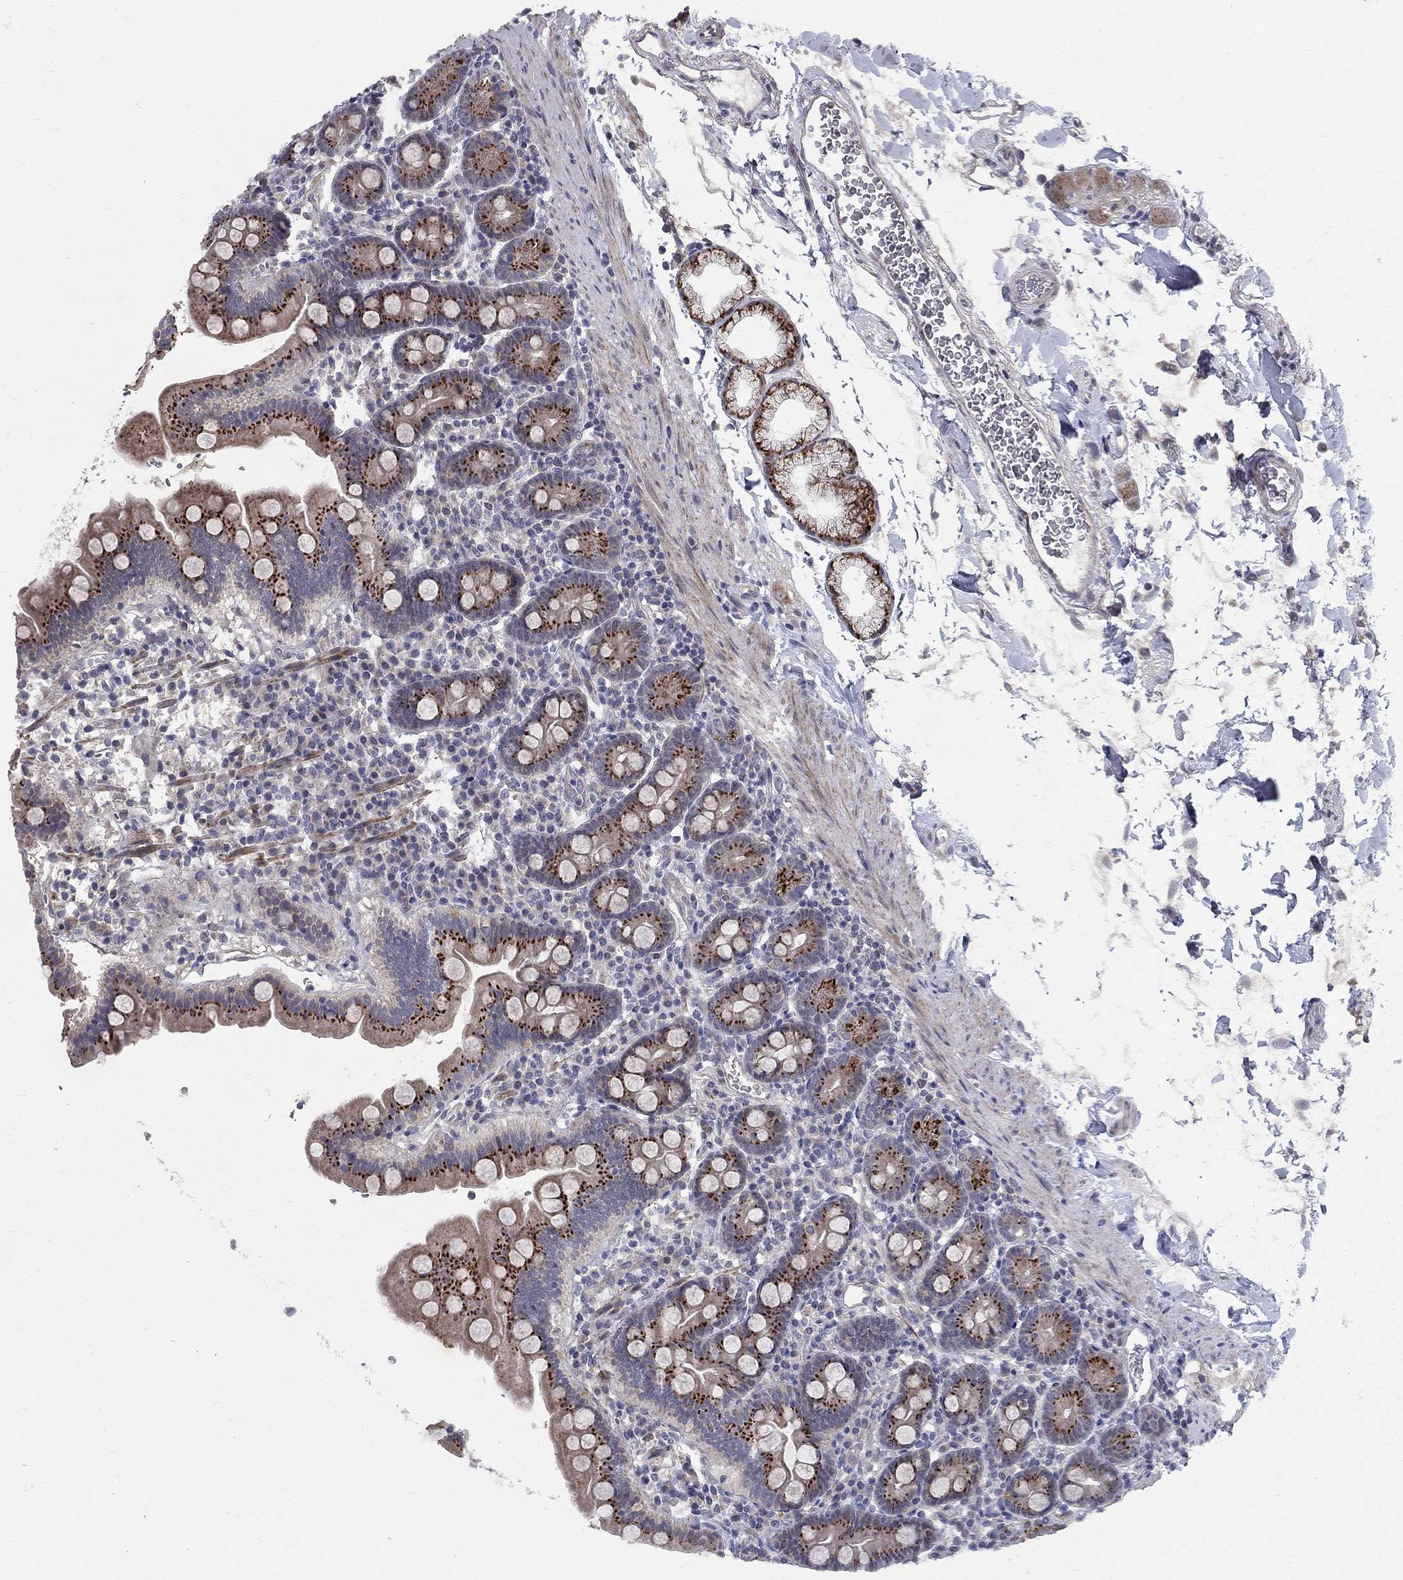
{"staining": {"intensity": "strong", "quantity": ">75%", "location": "cytoplasmic/membranous"}, "tissue": "duodenum", "cell_type": "Glandular cells", "image_type": "normal", "snomed": [{"axis": "morphology", "description": "Normal tissue, NOS"}, {"axis": "topography", "description": "Duodenum"}], "caption": "The image reveals staining of unremarkable duodenum, revealing strong cytoplasmic/membranous protein expression (brown color) within glandular cells. The protein of interest is shown in brown color, while the nuclei are stained blue.", "gene": "FAM3B", "patient": {"sex": "male", "age": 59}}